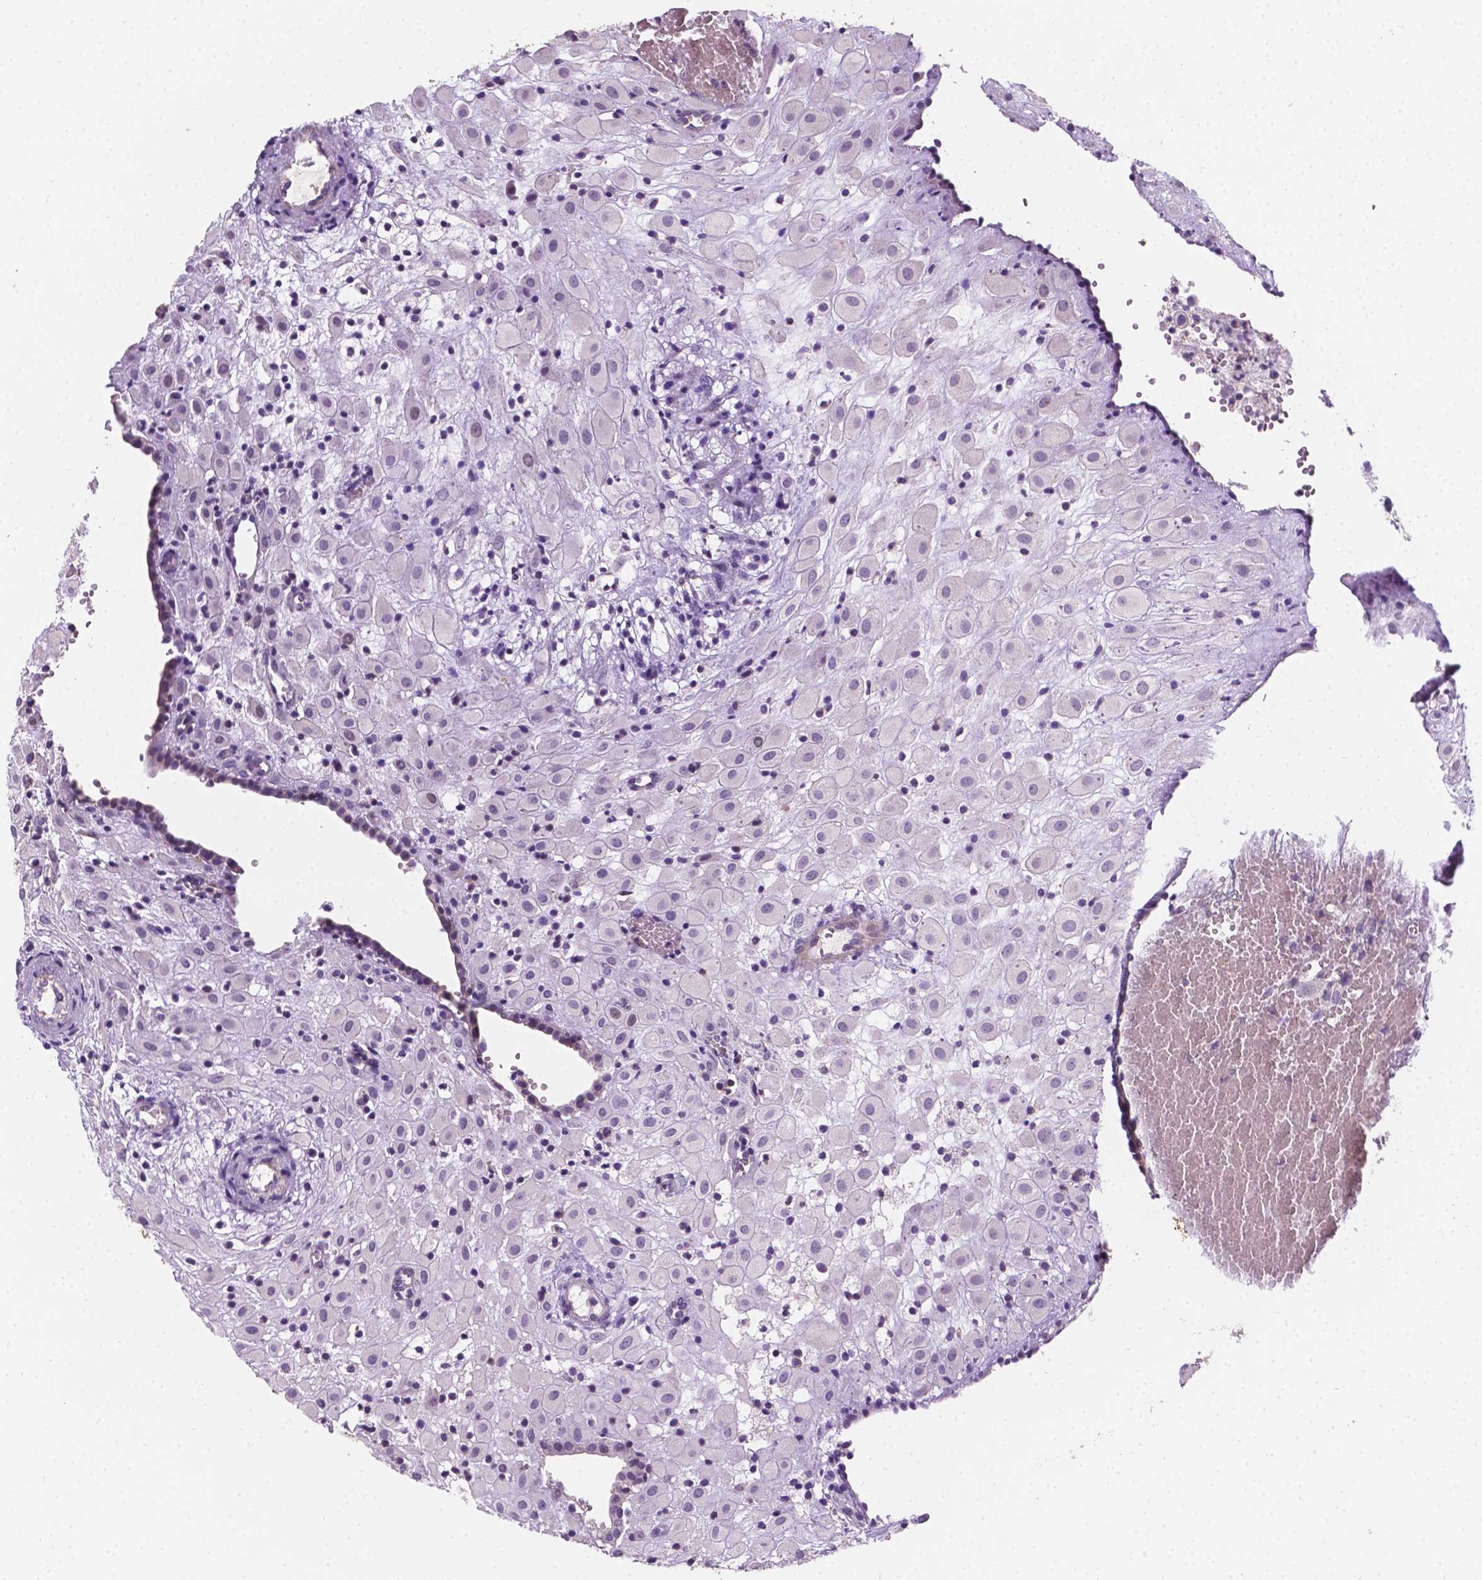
{"staining": {"intensity": "negative", "quantity": "none", "location": "none"}, "tissue": "placenta", "cell_type": "Decidual cells", "image_type": "normal", "snomed": [{"axis": "morphology", "description": "Normal tissue, NOS"}, {"axis": "topography", "description": "Placenta"}], "caption": "DAB (3,3'-diaminobenzidine) immunohistochemical staining of benign placenta shows no significant staining in decidual cells. The staining is performed using DAB (3,3'-diaminobenzidine) brown chromogen with nuclei counter-stained in using hematoxylin.", "gene": "EGFR", "patient": {"sex": "female", "age": 24}}